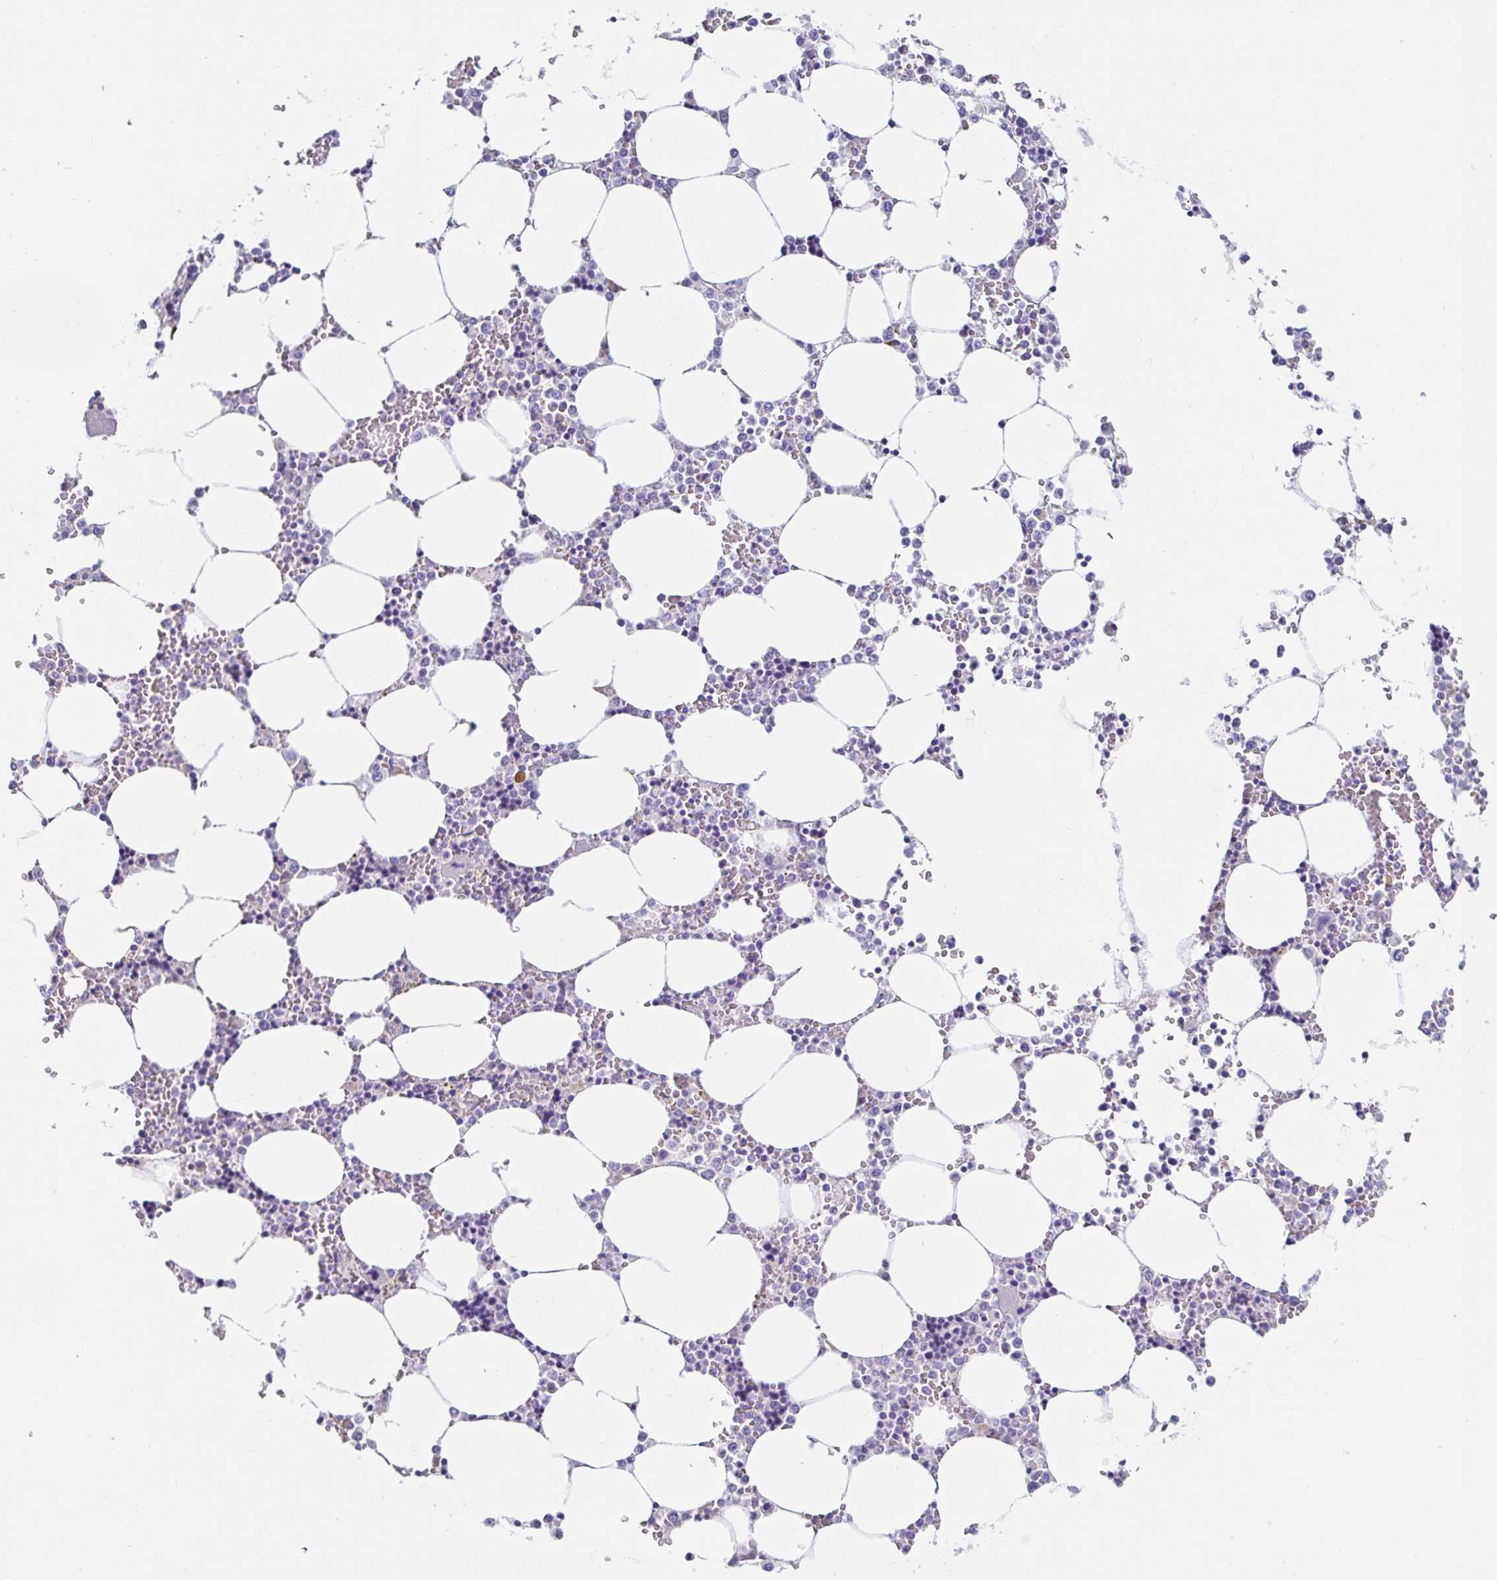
{"staining": {"intensity": "negative", "quantity": "none", "location": "none"}, "tissue": "bone marrow", "cell_type": "Hematopoietic cells", "image_type": "normal", "snomed": [{"axis": "morphology", "description": "Normal tissue, NOS"}, {"axis": "topography", "description": "Bone marrow"}], "caption": "Immunohistochemistry (IHC) histopathology image of normal human bone marrow stained for a protein (brown), which reveals no staining in hematopoietic cells. Brightfield microscopy of IHC stained with DAB (brown) and hematoxylin (blue), captured at high magnification.", "gene": "C4orf17", "patient": {"sex": "male", "age": 64}}